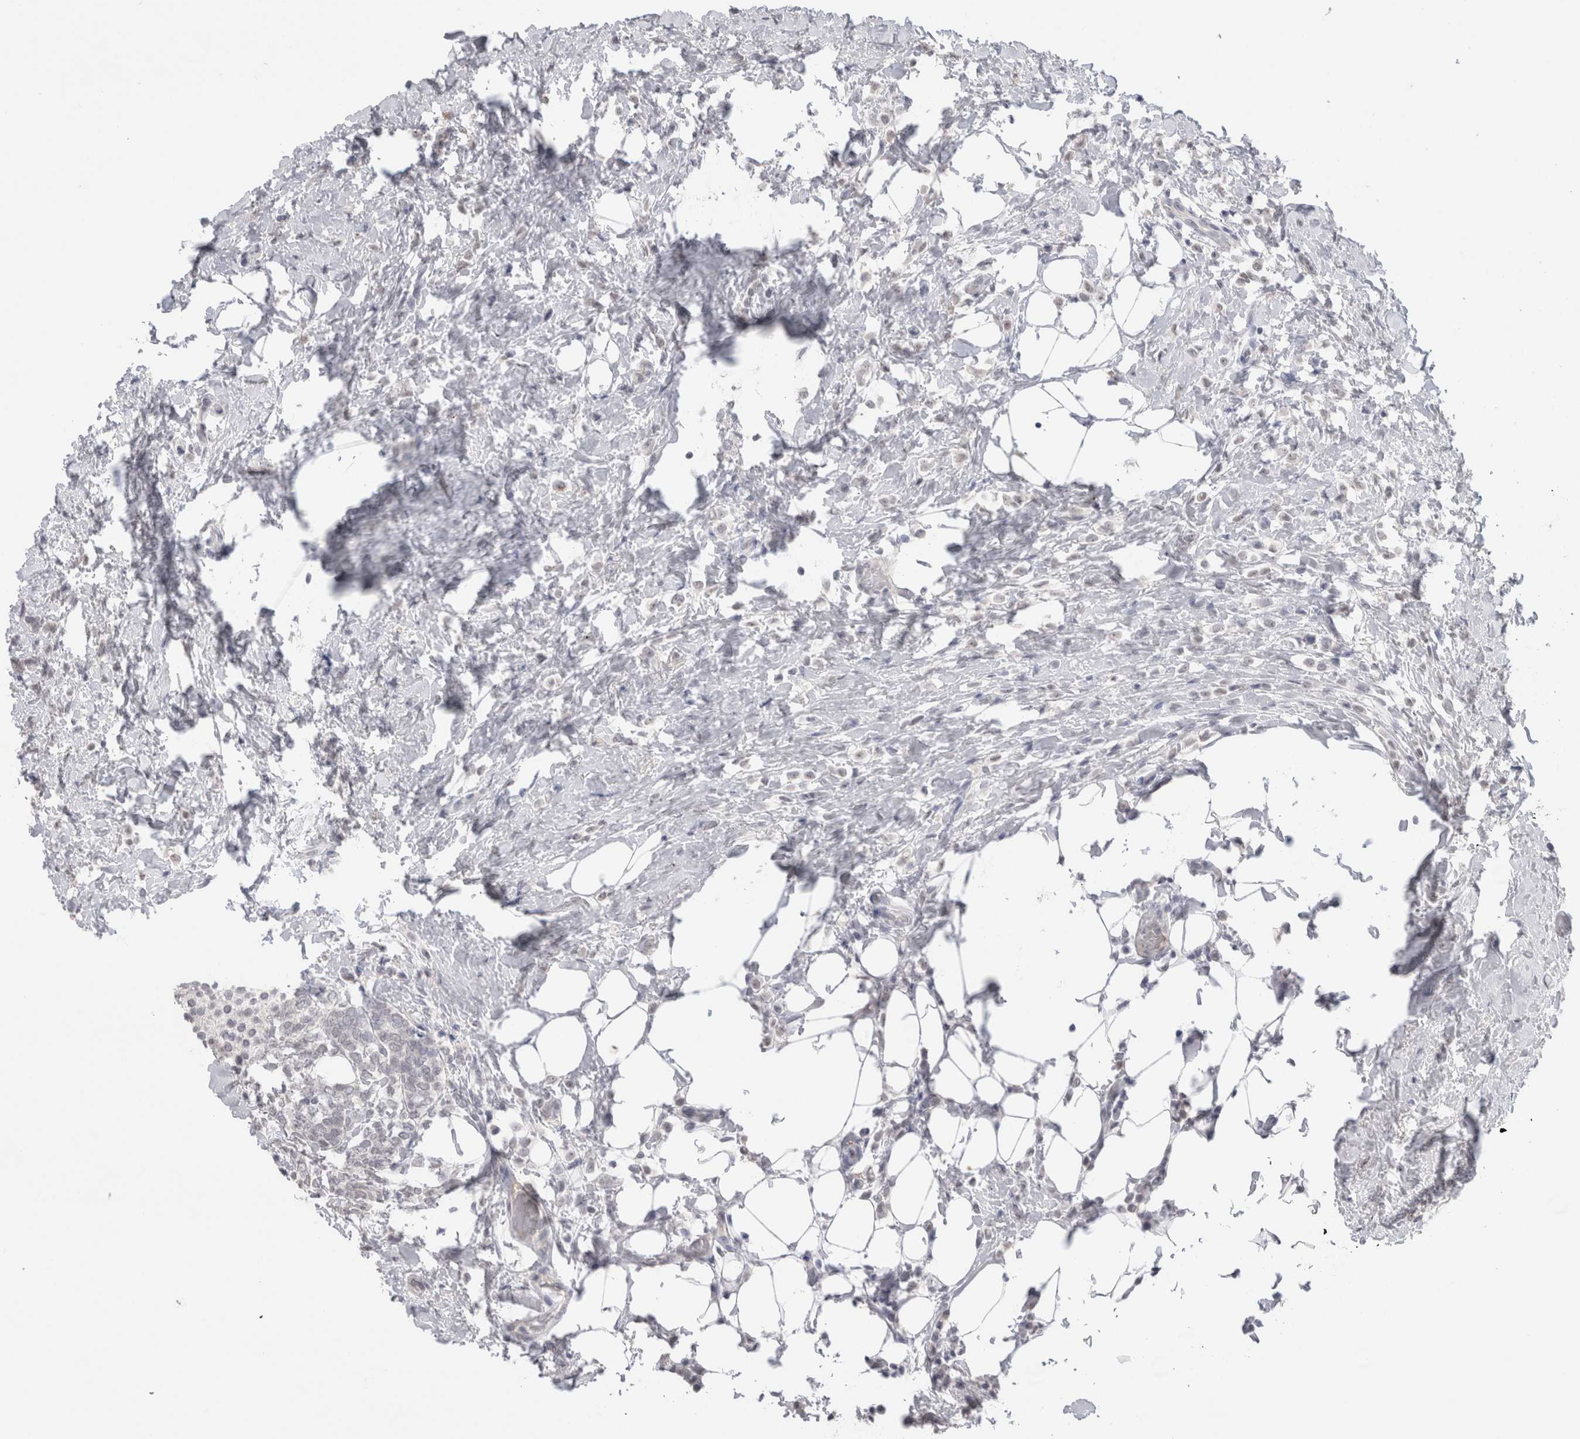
{"staining": {"intensity": "negative", "quantity": "none", "location": "none"}, "tissue": "breast cancer", "cell_type": "Tumor cells", "image_type": "cancer", "snomed": [{"axis": "morphology", "description": "Lobular carcinoma"}, {"axis": "topography", "description": "Breast"}], "caption": "Tumor cells are negative for brown protein staining in breast cancer.", "gene": "CADM3", "patient": {"sex": "female", "age": 50}}